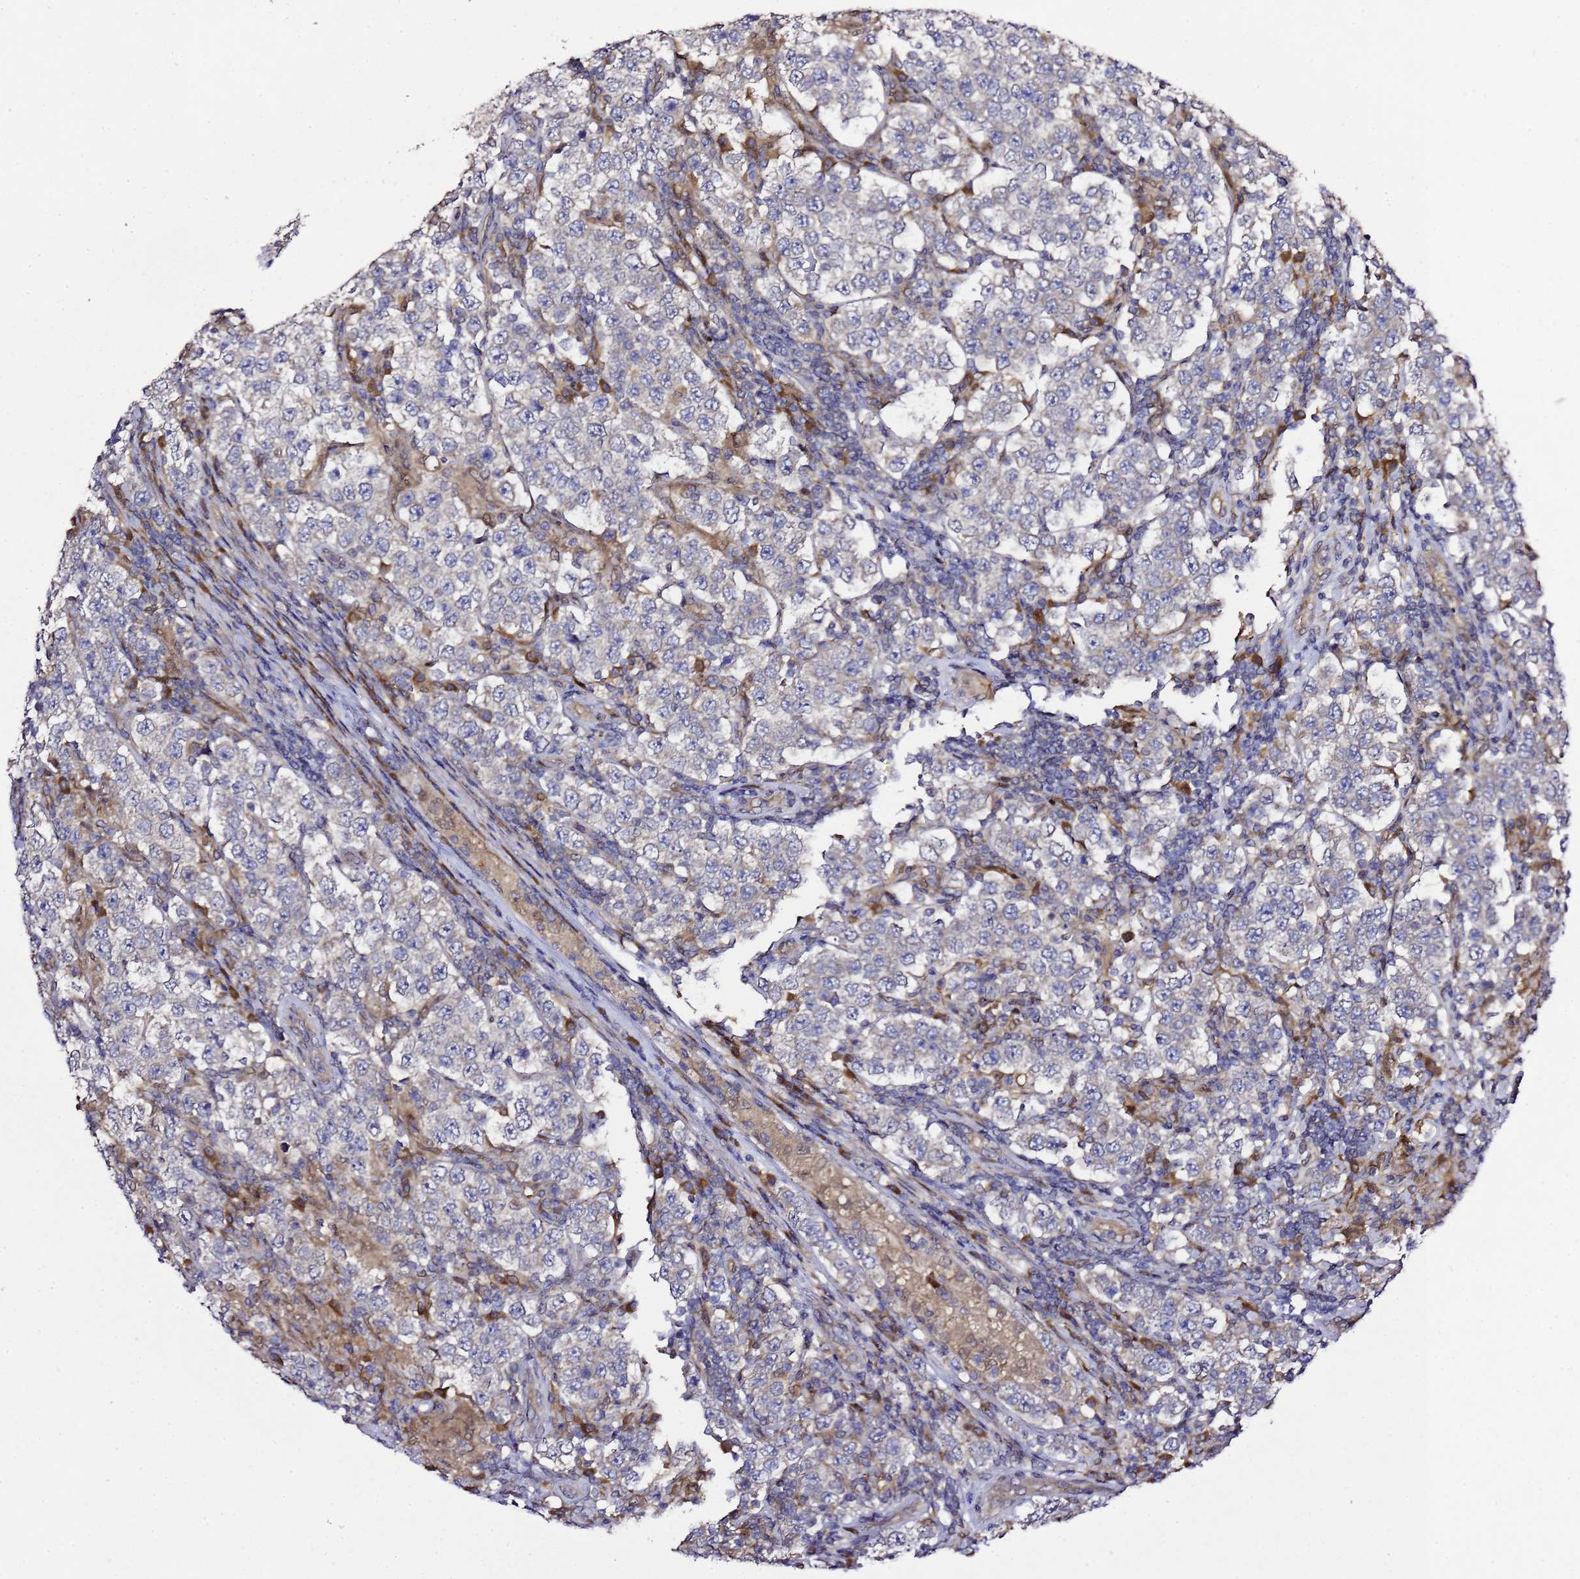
{"staining": {"intensity": "negative", "quantity": "none", "location": "none"}, "tissue": "testis cancer", "cell_type": "Tumor cells", "image_type": "cancer", "snomed": [{"axis": "morphology", "description": "Normal tissue, NOS"}, {"axis": "morphology", "description": "Urothelial carcinoma, High grade"}, {"axis": "morphology", "description": "Seminoma, NOS"}, {"axis": "morphology", "description": "Carcinoma, Embryonal, NOS"}, {"axis": "topography", "description": "Urinary bladder"}, {"axis": "topography", "description": "Testis"}], "caption": "Embryonal carcinoma (testis) stained for a protein using immunohistochemistry (IHC) demonstrates no expression tumor cells.", "gene": "ALG3", "patient": {"sex": "male", "age": 41}}